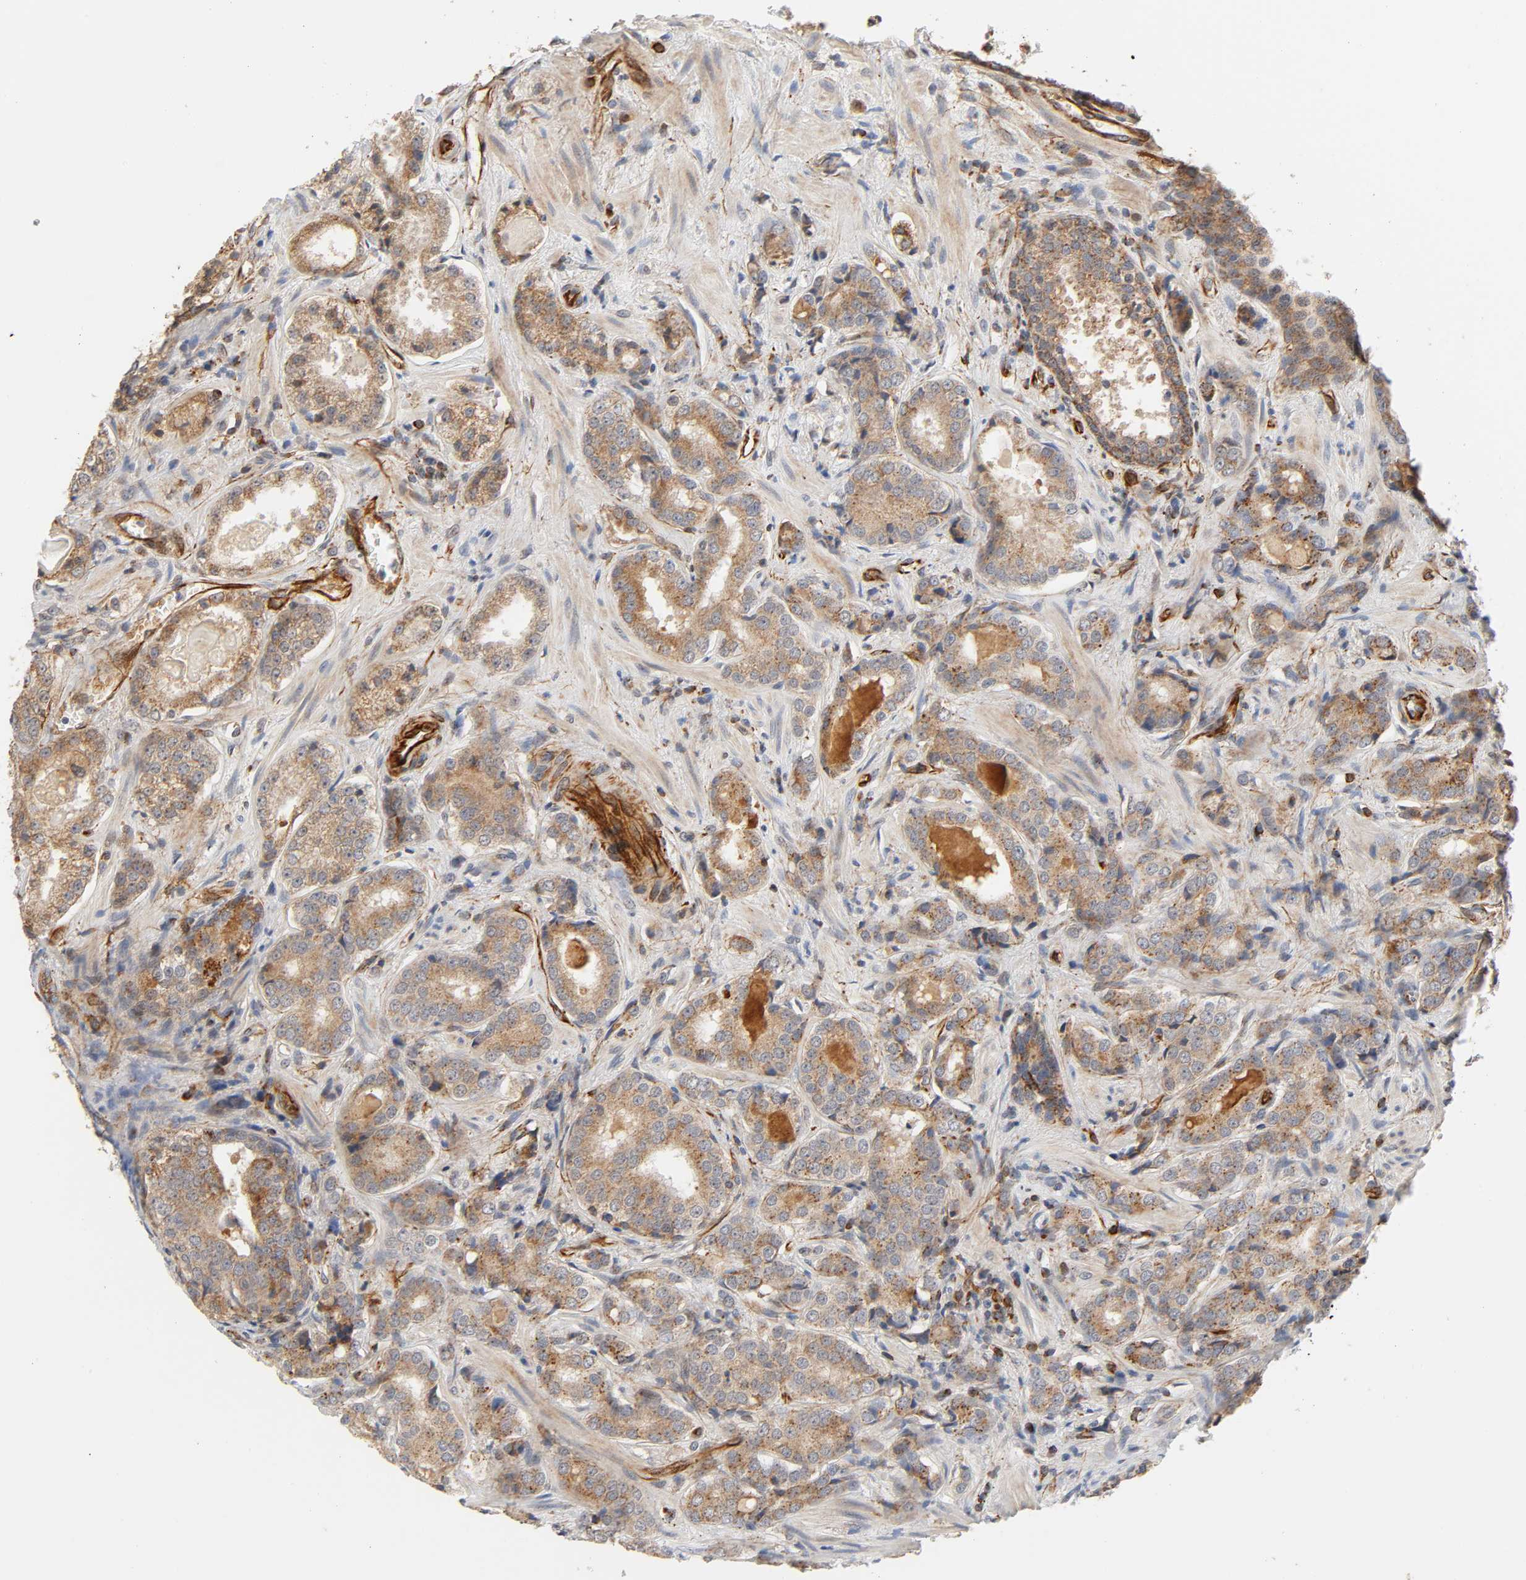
{"staining": {"intensity": "moderate", "quantity": ">75%", "location": "cytoplasmic/membranous"}, "tissue": "prostate cancer", "cell_type": "Tumor cells", "image_type": "cancer", "snomed": [{"axis": "morphology", "description": "Adenocarcinoma, High grade"}, {"axis": "topography", "description": "Prostate"}], "caption": "IHC micrograph of prostate cancer stained for a protein (brown), which shows medium levels of moderate cytoplasmic/membranous staining in about >75% of tumor cells.", "gene": "REEP6", "patient": {"sex": "male", "age": 58}}